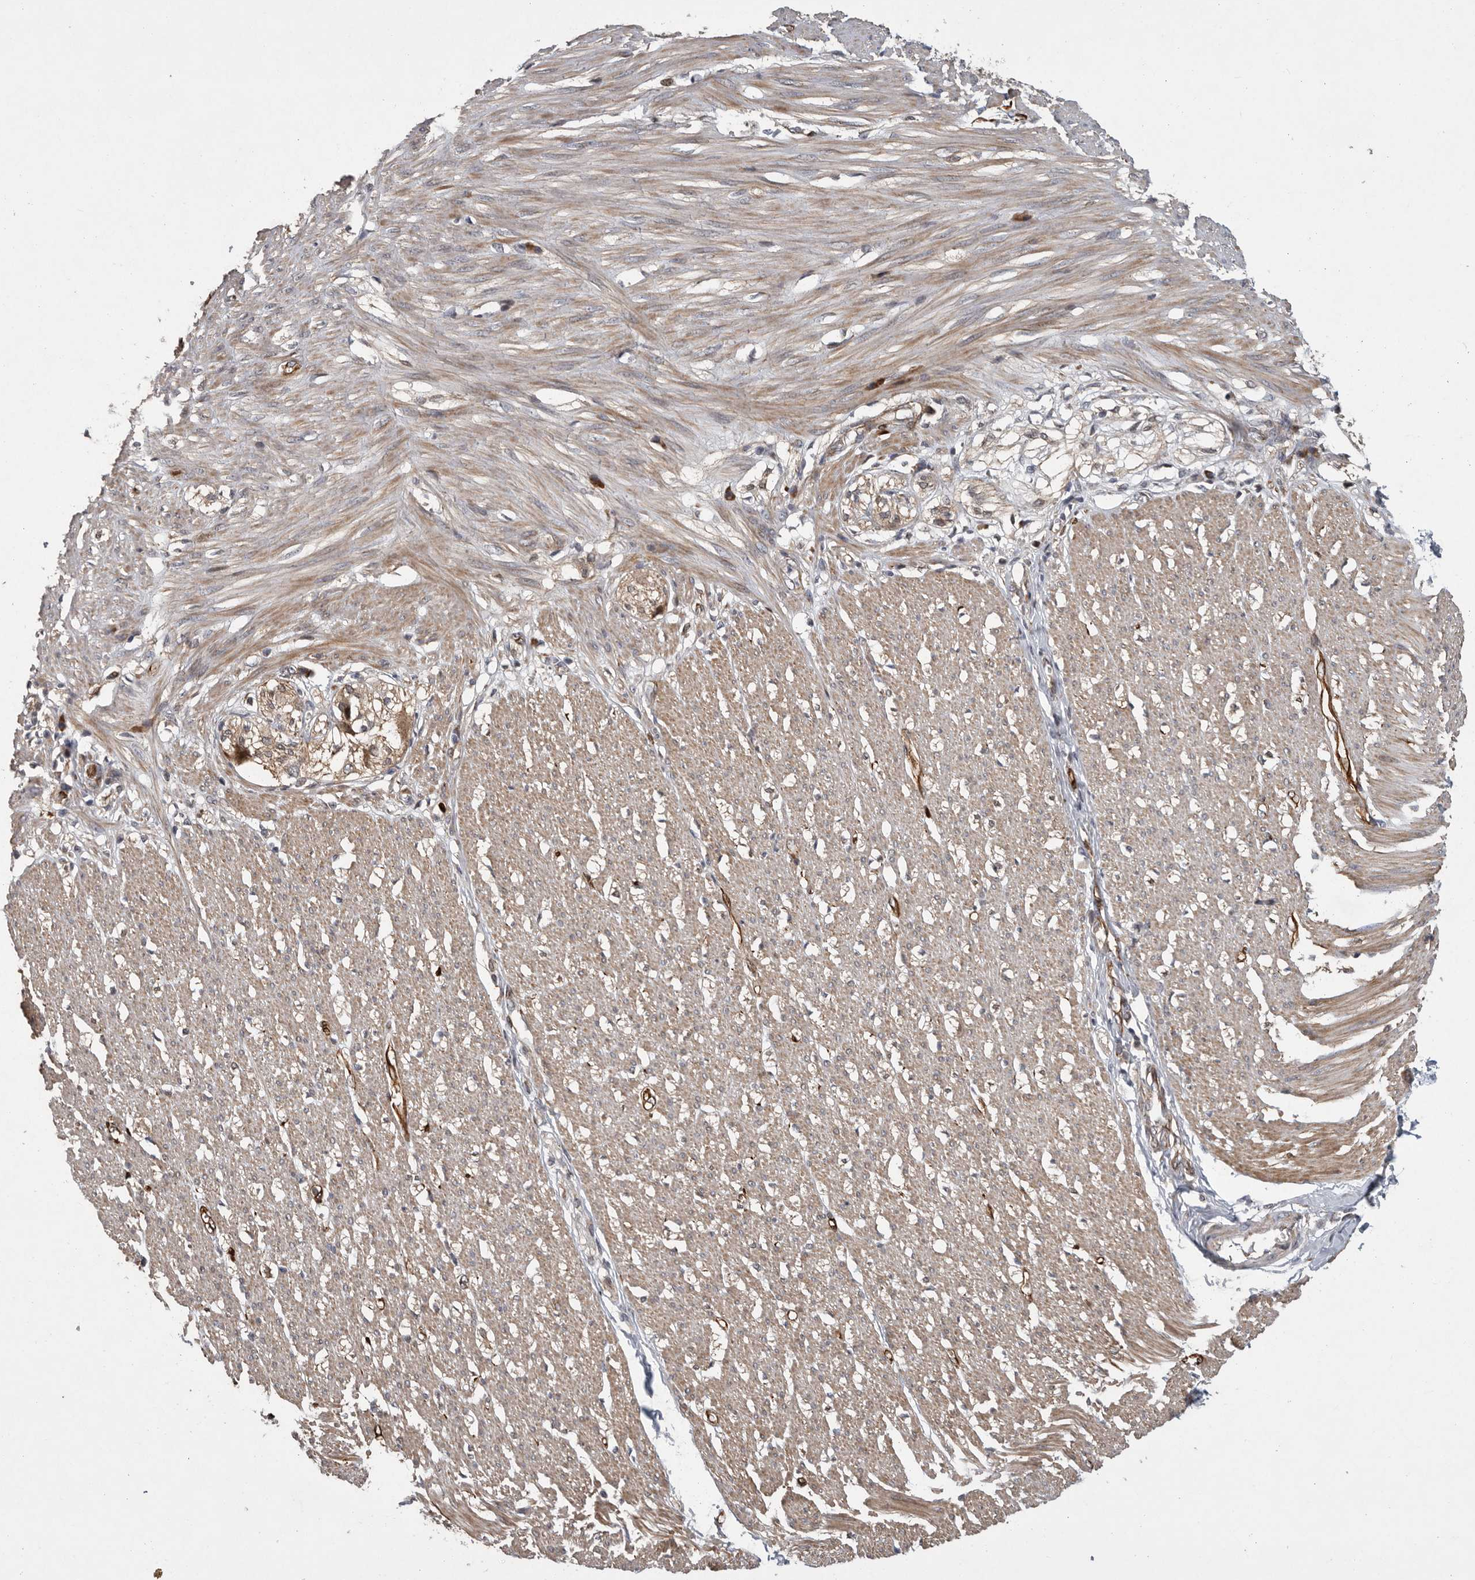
{"staining": {"intensity": "moderate", "quantity": "25%-75%", "location": "cytoplasmic/membranous"}, "tissue": "smooth muscle", "cell_type": "Smooth muscle cells", "image_type": "normal", "snomed": [{"axis": "morphology", "description": "Normal tissue, NOS"}, {"axis": "morphology", "description": "Adenocarcinoma, NOS"}, {"axis": "topography", "description": "Colon"}, {"axis": "topography", "description": "Peripheral nerve tissue"}], "caption": "An IHC micrograph of benign tissue is shown. Protein staining in brown highlights moderate cytoplasmic/membranous positivity in smooth muscle within smooth muscle cells. Using DAB (3,3'-diaminobenzidine) (brown) and hematoxylin (blue) stains, captured at high magnification using brightfield microscopy.", "gene": "MPDZ", "patient": {"sex": "male", "age": 14}}